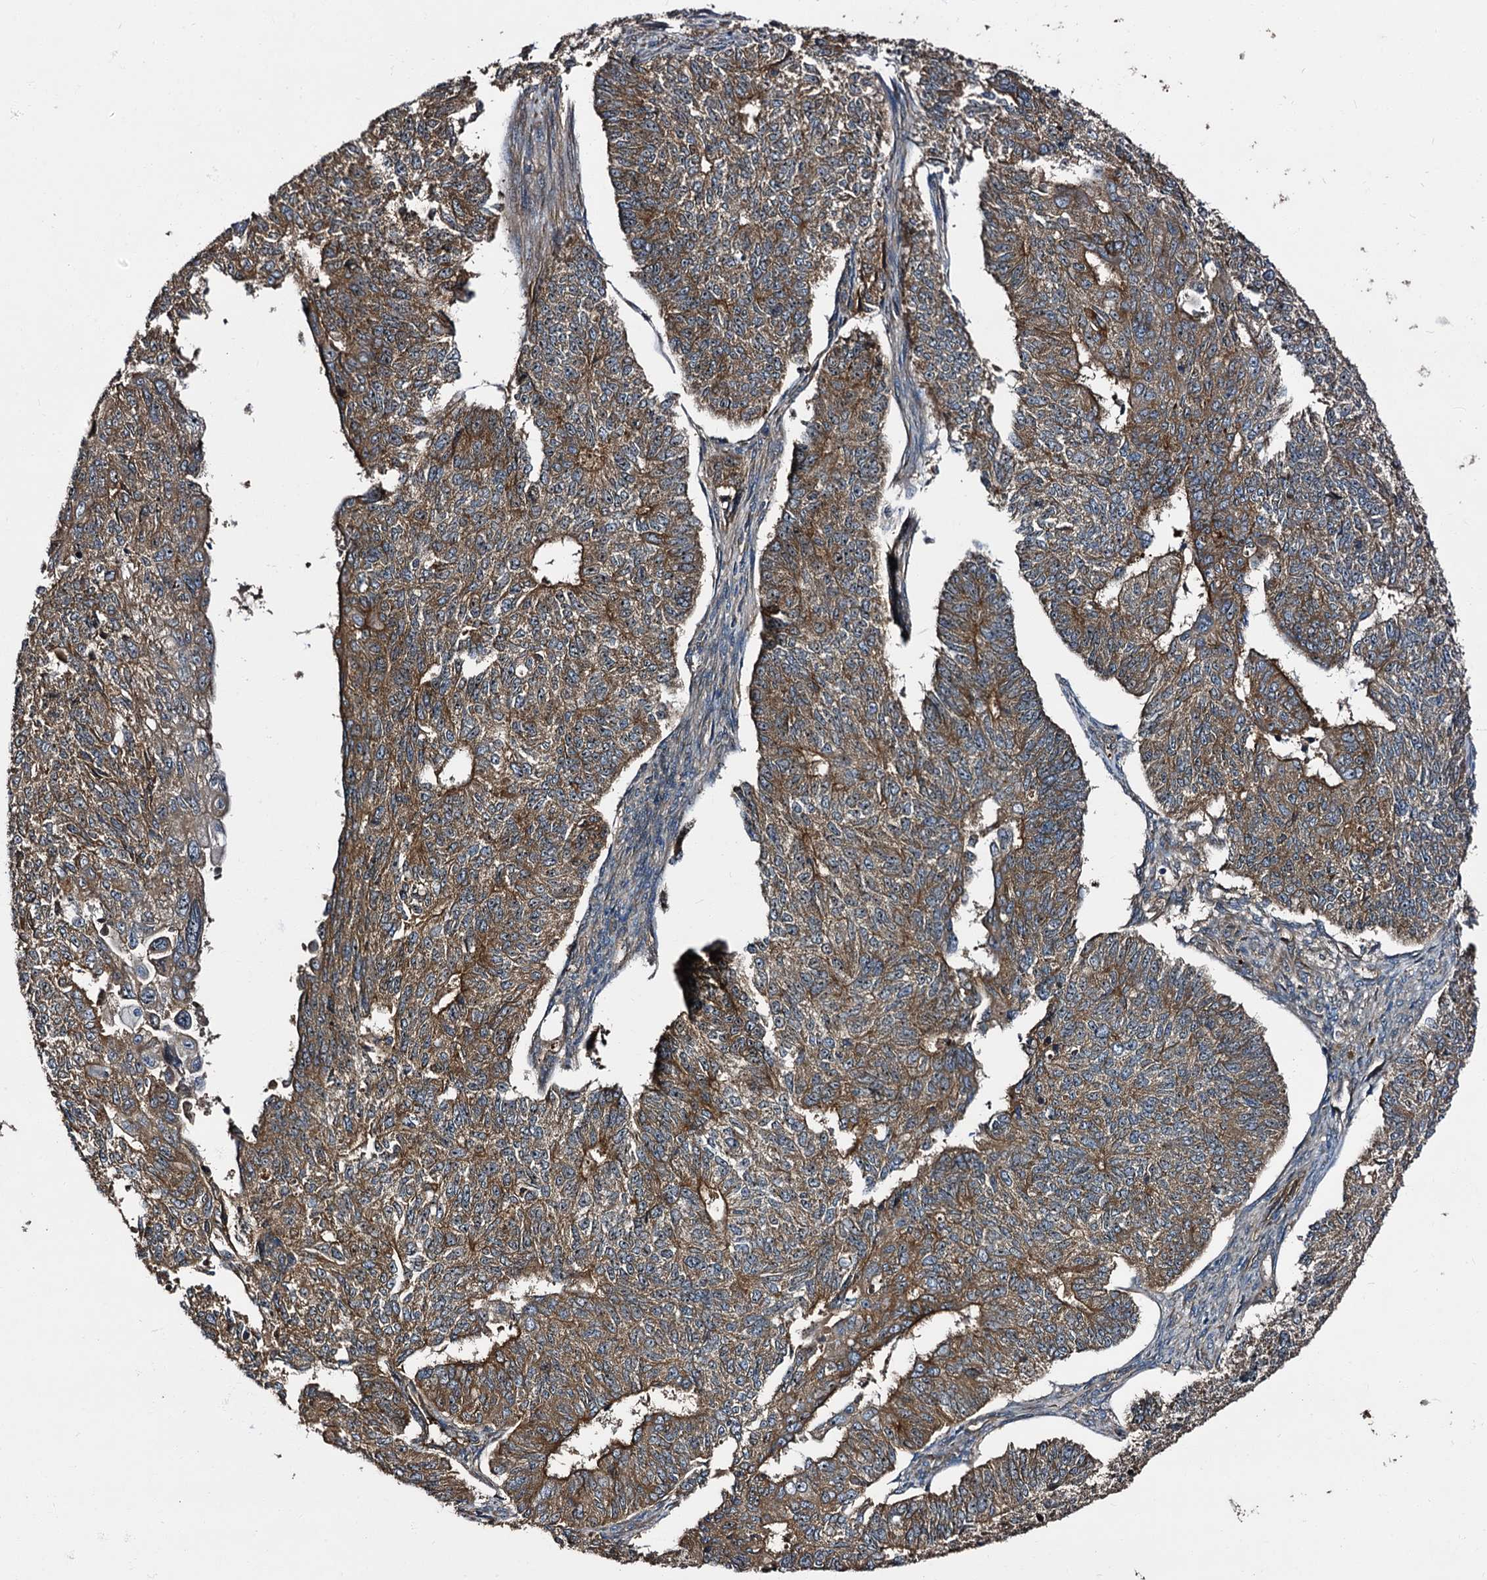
{"staining": {"intensity": "moderate", "quantity": ">75%", "location": "cytoplasmic/membranous"}, "tissue": "endometrial cancer", "cell_type": "Tumor cells", "image_type": "cancer", "snomed": [{"axis": "morphology", "description": "Adenocarcinoma, NOS"}, {"axis": "topography", "description": "Endometrium"}], "caption": "Moderate cytoplasmic/membranous protein positivity is appreciated in approximately >75% of tumor cells in adenocarcinoma (endometrial). (DAB IHC, brown staining for protein, blue staining for nuclei).", "gene": "PEX5", "patient": {"sex": "female", "age": 32}}